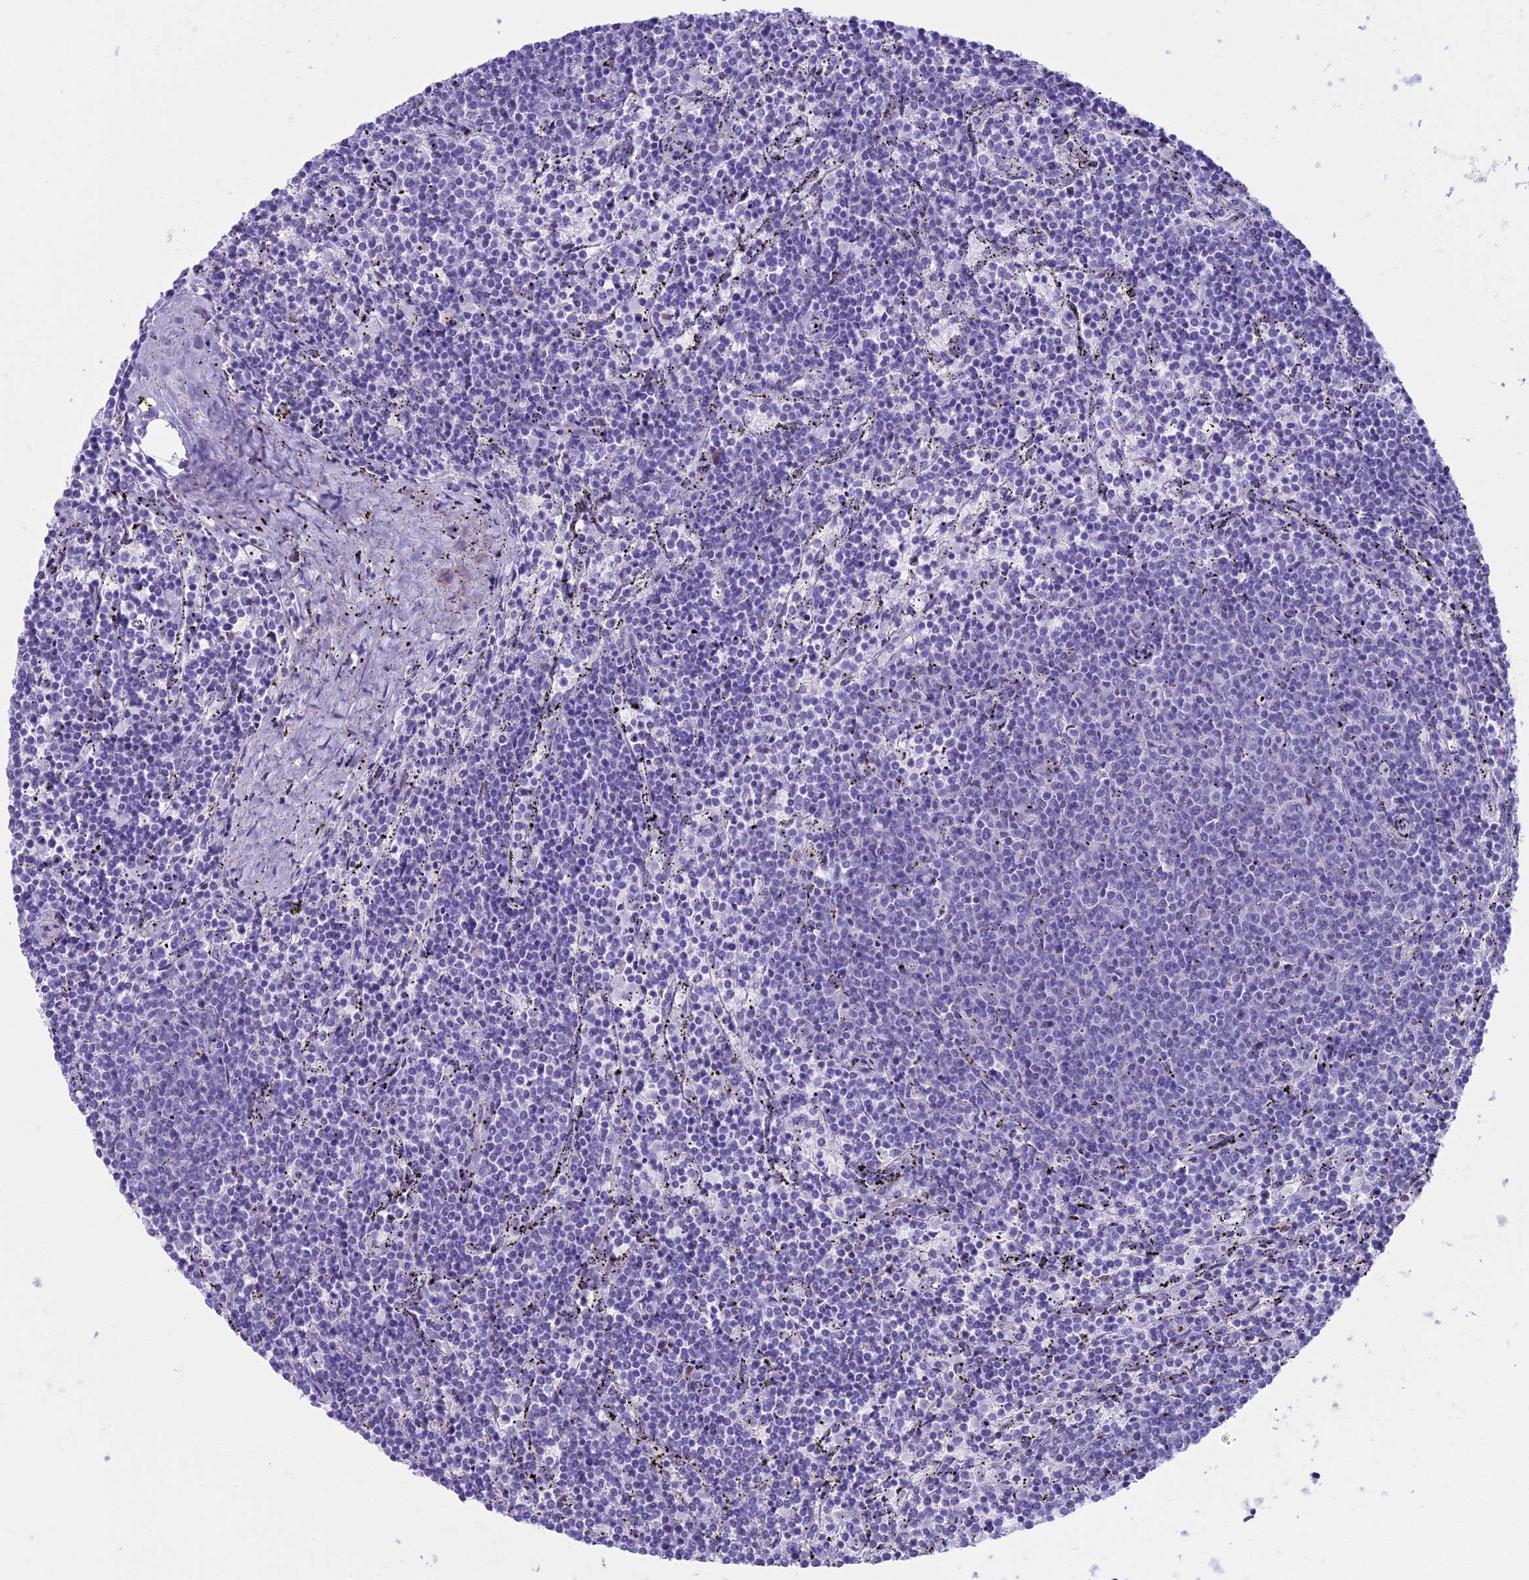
{"staining": {"intensity": "negative", "quantity": "none", "location": "none"}, "tissue": "lymphoma", "cell_type": "Tumor cells", "image_type": "cancer", "snomed": [{"axis": "morphology", "description": "Malignant lymphoma, non-Hodgkin's type, Low grade"}, {"axis": "topography", "description": "Spleen"}], "caption": "High power microscopy image of an immunohistochemistry (IHC) histopathology image of lymphoma, revealing no significant expression in tumor cells.", "gene": "CC2D2A", "patient": {"sex": "female", "age": 50}}